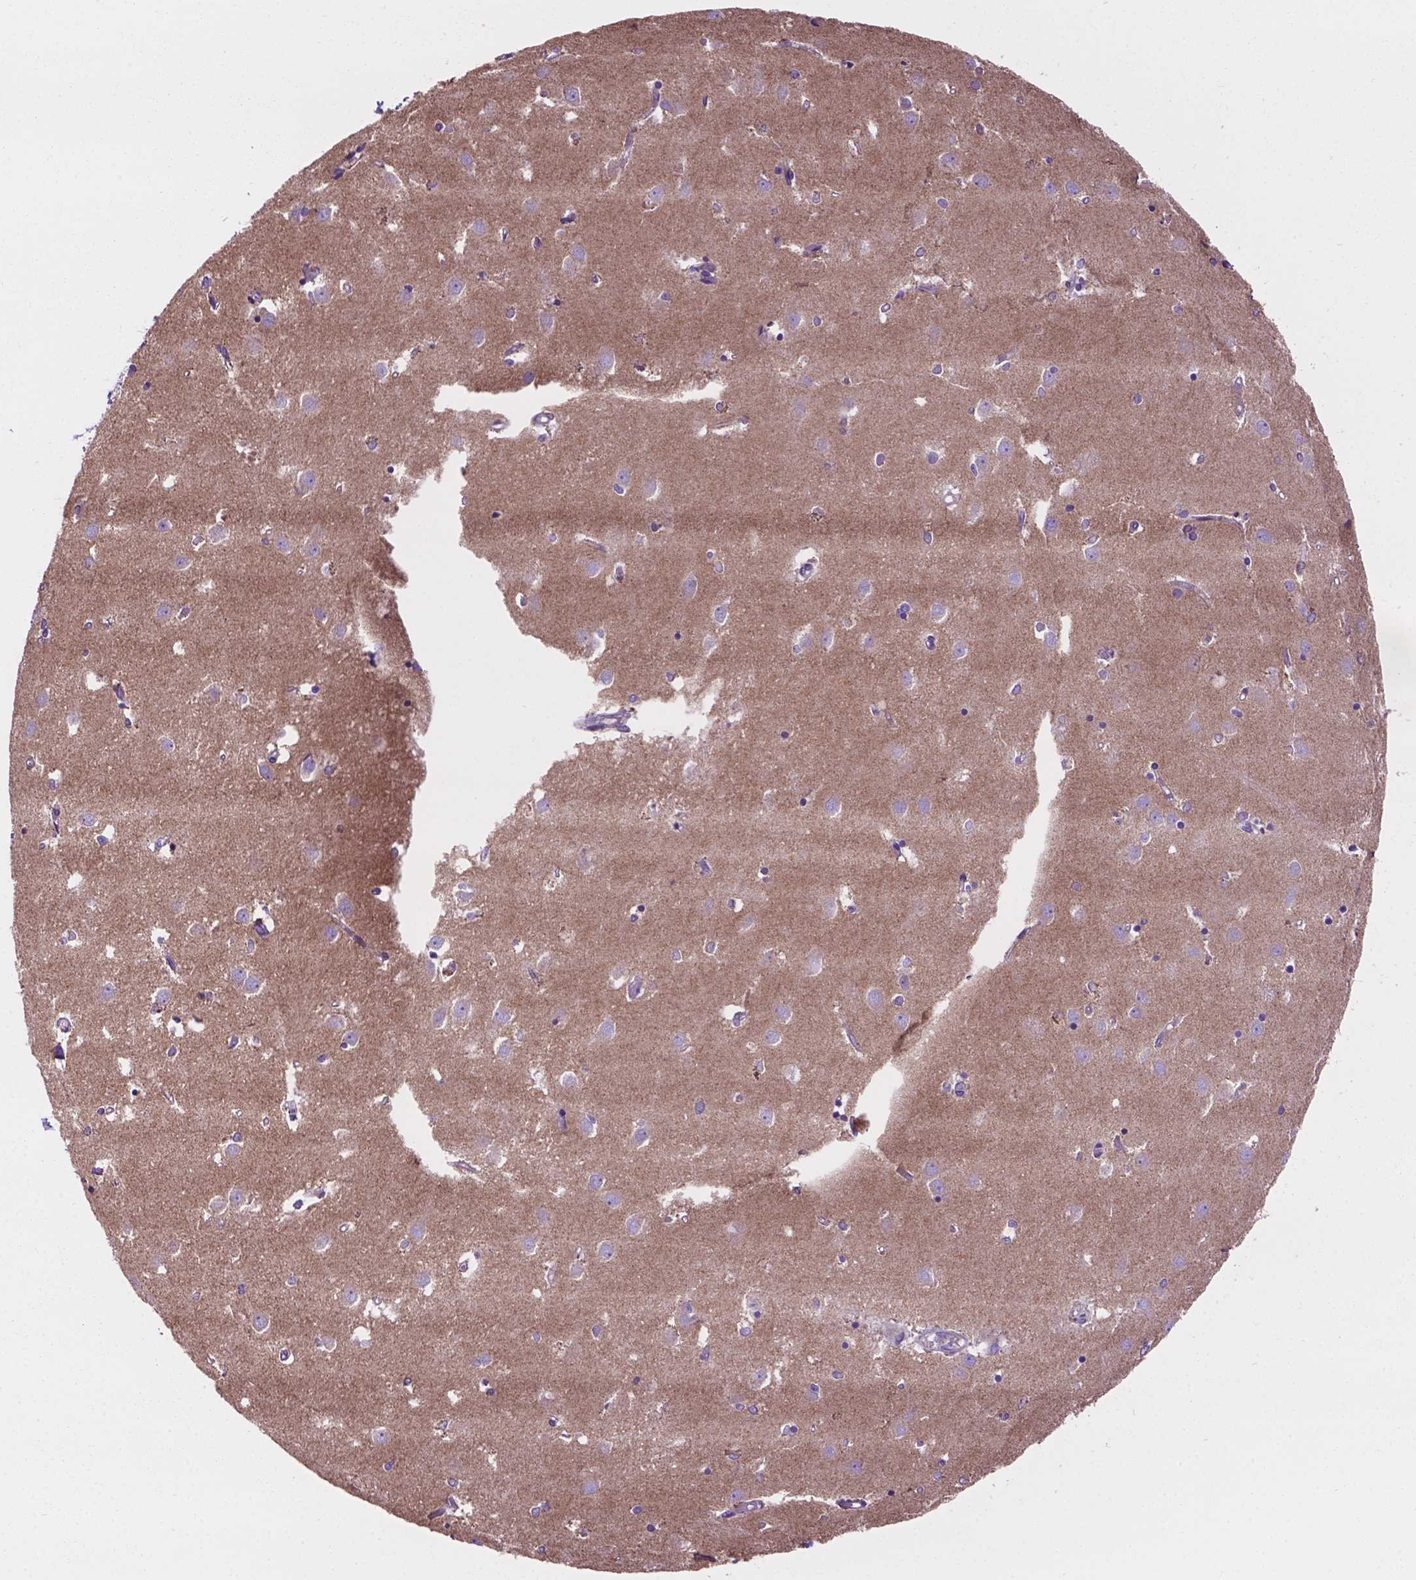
{"staining": {"intensity": "negative", "quantity": "none", "location": "none"}, "tissue": "caudate", "cell_type": "Glial cells", "image_type": "normal", "snomed": [{"axis": "morphology", "description": "Normal tissue, NOS"}, {"axis": "topography", "description": "Lateral ventricle wall"}], "caption": "An IHC histopathology image of normal caudate is shown. There is no staining in glial cells of caudate.", "gene": "TMEM121B", "patient": {"sex": "male", "age": 54}}